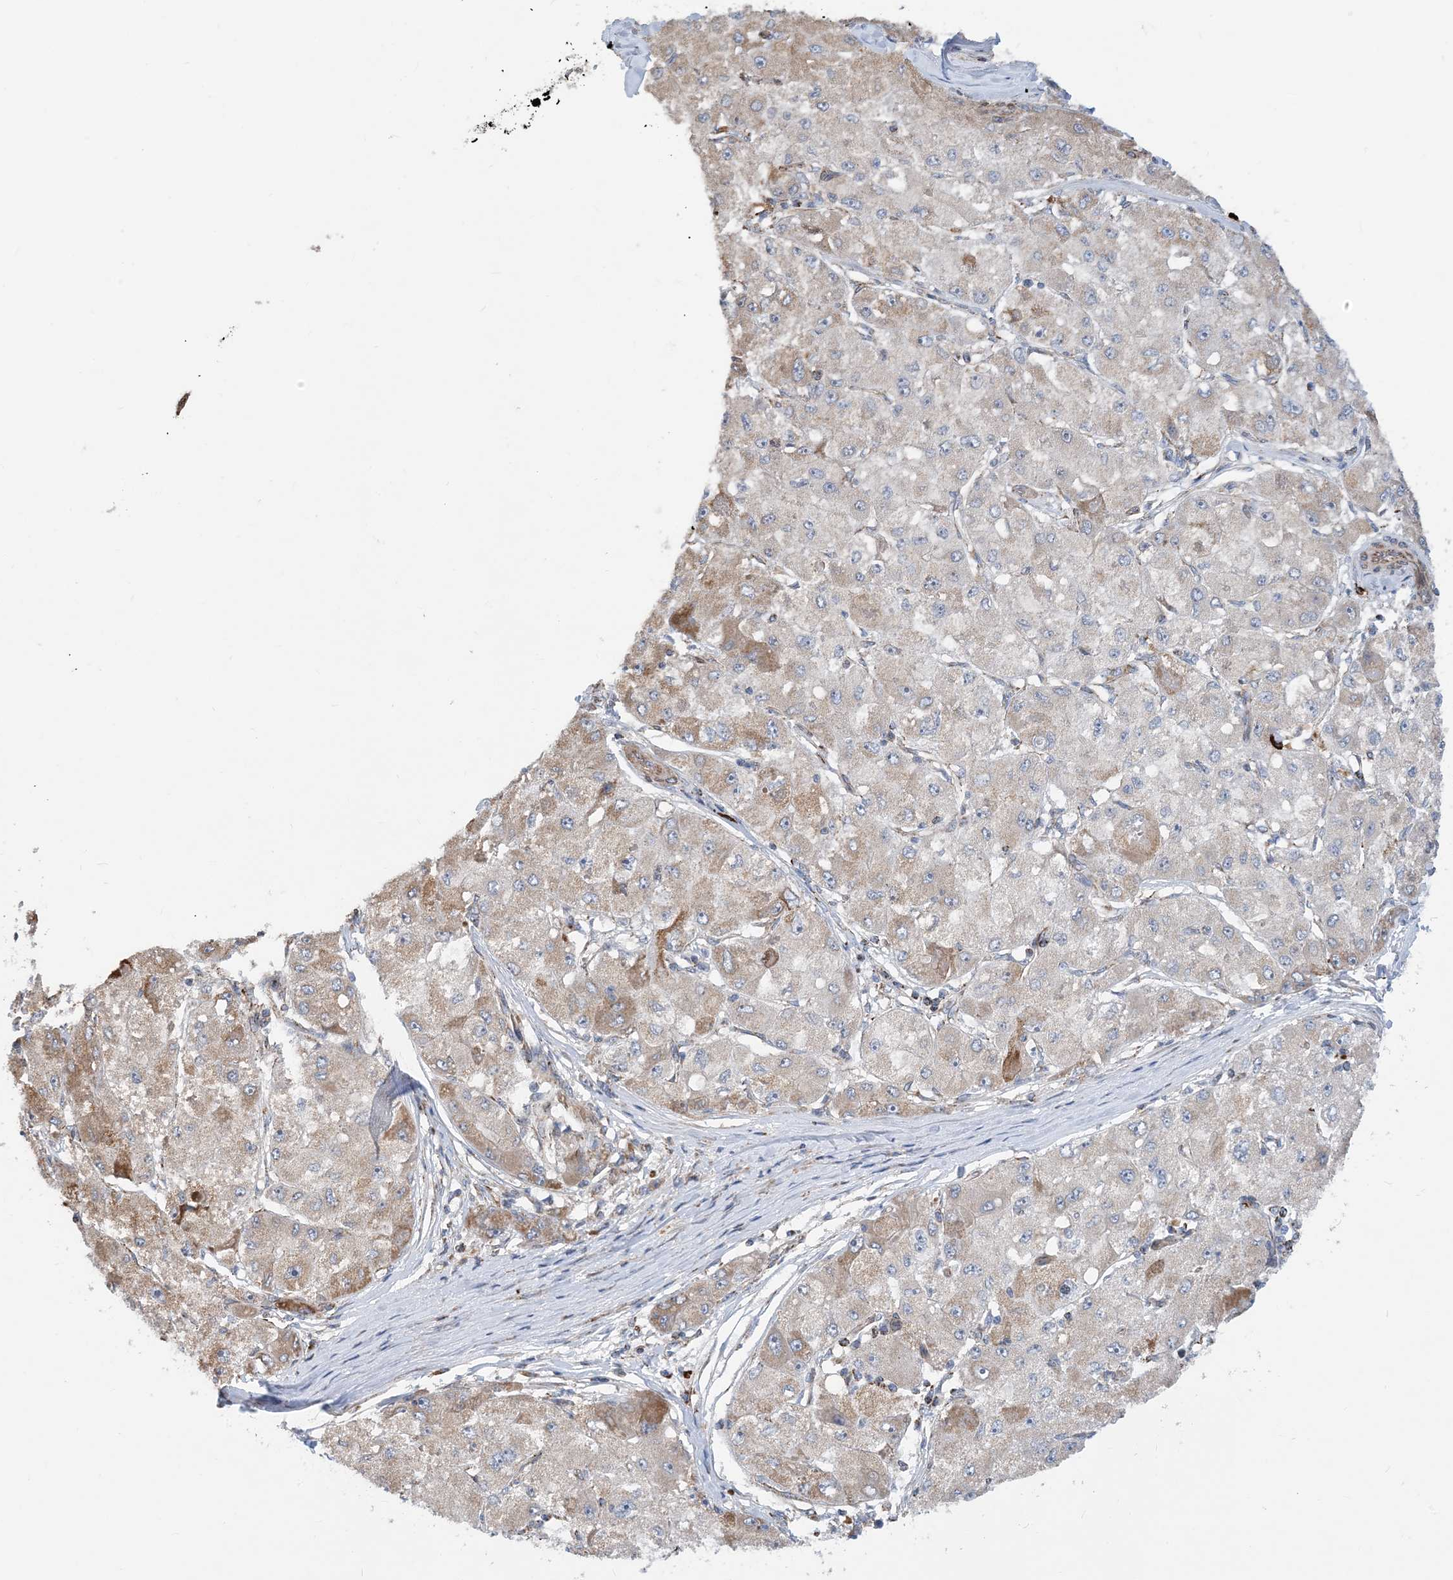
{"staining": {"intensity": "moderate", "quantity": "25%-75%", "location": "cytoplasmic/membranous"}, "tissue": "liver cancer", "cell_type": "Tumor cells", "image_type": "cancer", "snomed": [{"axis": "morphology", "description": "Carcinoma, Hepatocellular, NOS"}, {"axis": "topography", "description": "Liver"}], "caption": "Moderate cytoplasmic/membranous staining for a protein is identified in about 25%-75% of tumor cells of liver hepatocellular carcinoma using immunohistochemistry (IHC).", "gene": "PCDHGA1", "patient": {"sex": "male", "age": 80}}